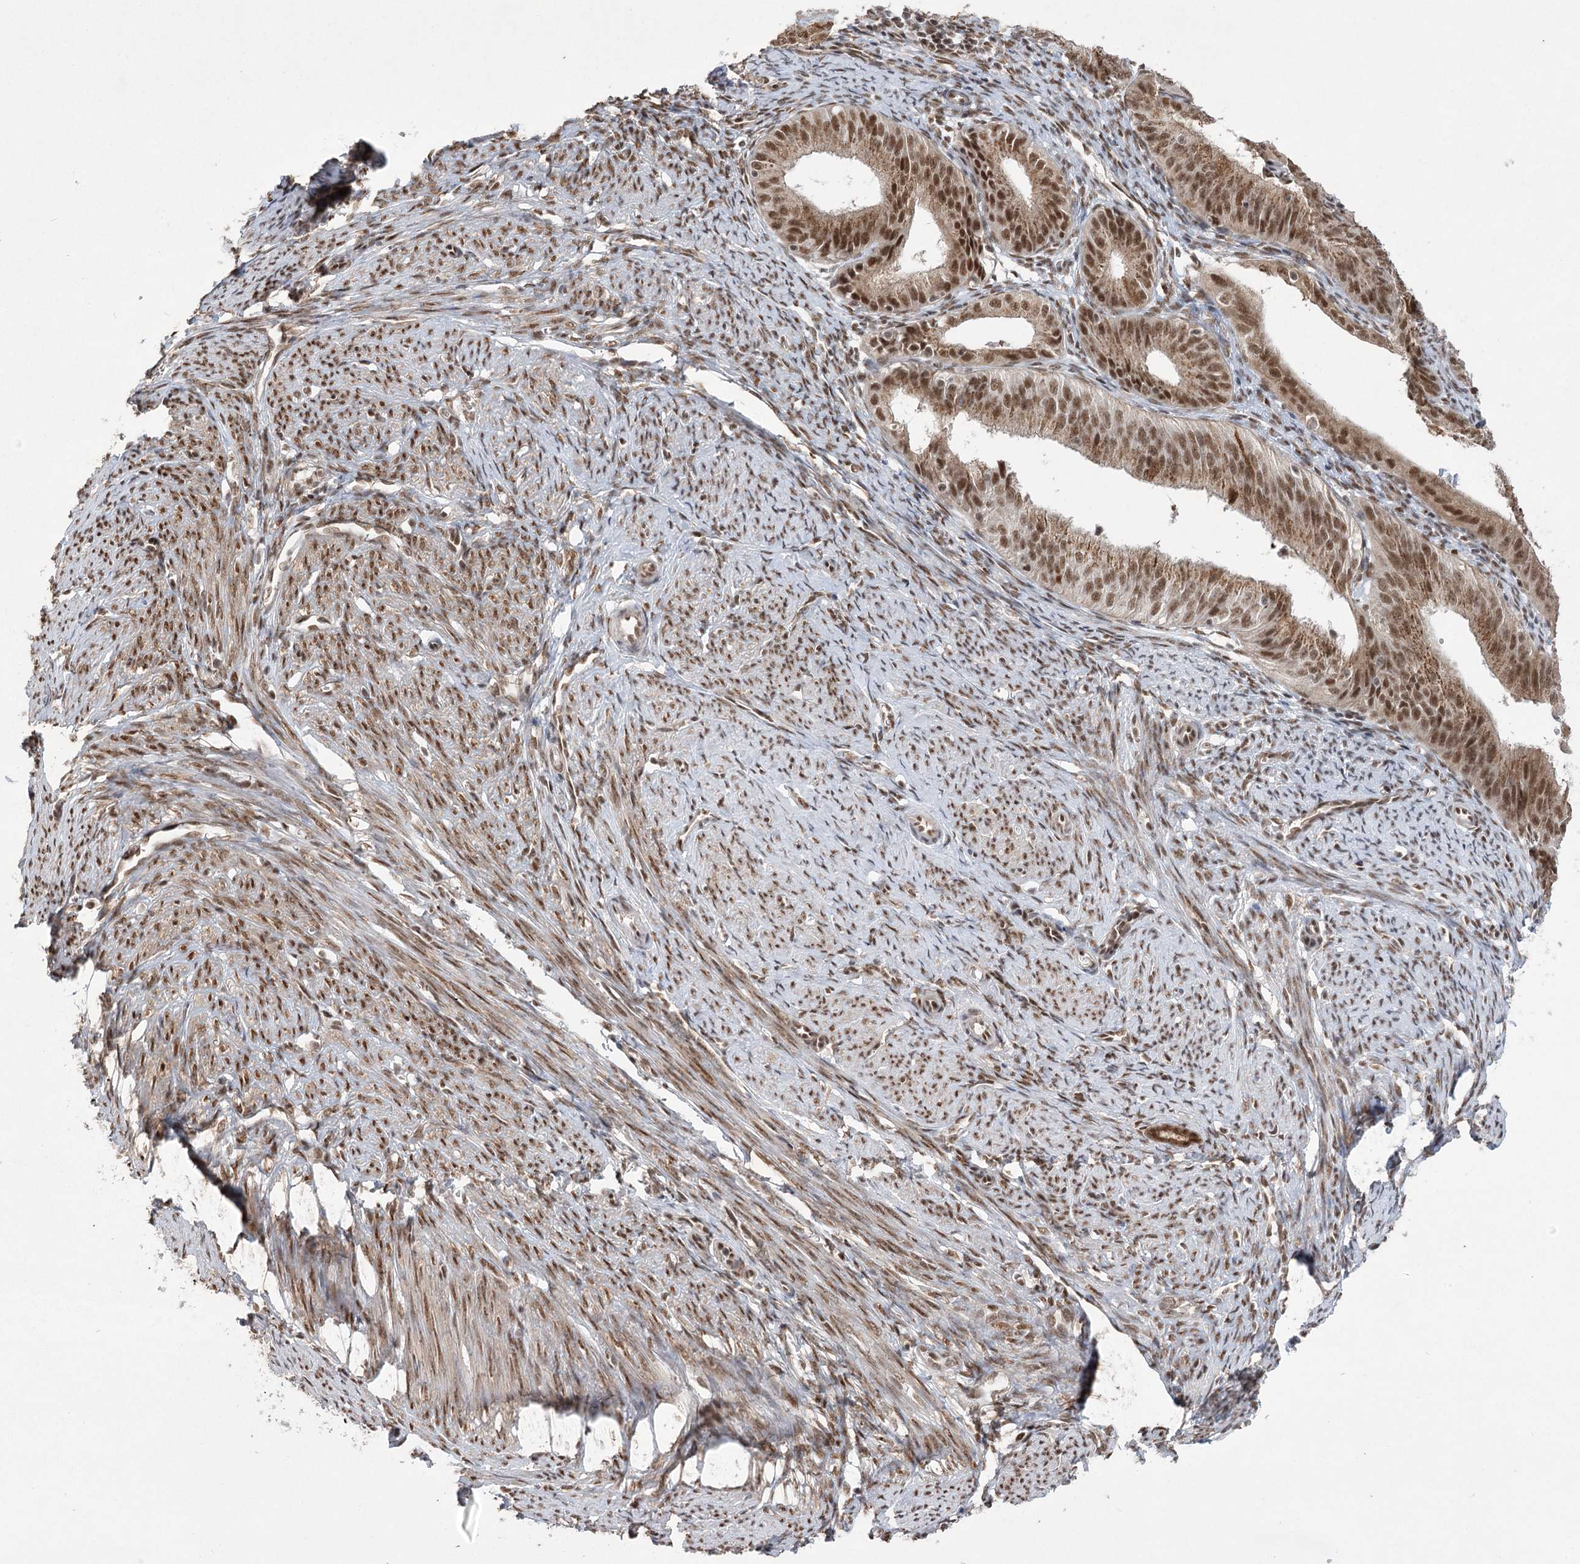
{"staining": {"intensity": "moderate", "quantity": ">75%", "location": "cytoplasmic/membranous,nuclear"}, "tissue": "endometrial cancer", "cell_type": "Tumor cells", "image_type": "cancer", "snomed": [{"axis": "morphology", "description": "Adenocarcinoma, NOS"}, {"axis": "topography", "description": "Endometrium"}], "caption": "Immunohistochemical staining of human endometrial adenocarcinoma displays moderate cytoplasmic/membranous and nuclear protein staining in approximately >75% of tumor cells.", "gene": "ZCCHC8", "patient": {"sex": "female", "age": 51}}